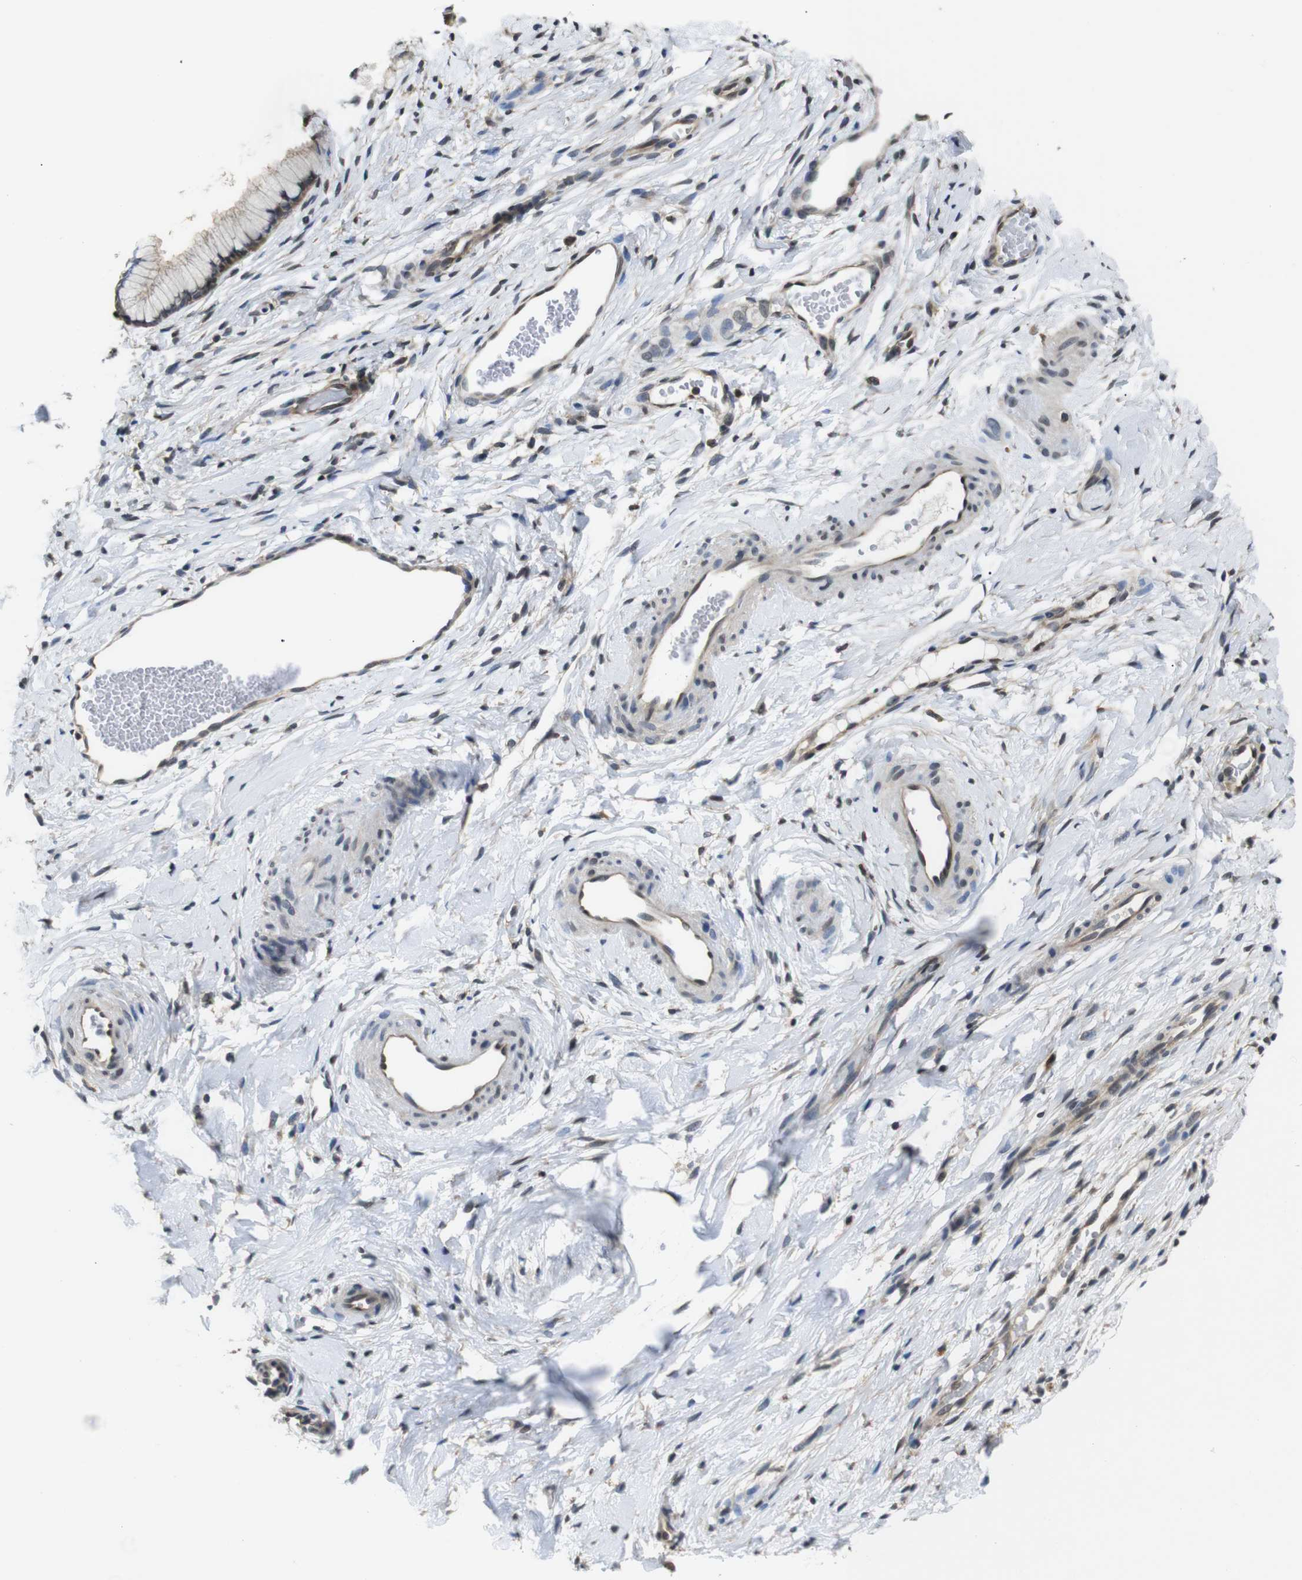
{"staining": {"intensity": "weak", "quantity": "25%-75%", "location": "cytoplasmic/membranous"}, "tissue": "cervix", "cell_type": "Glandular cells", "image_type": "normal", "snomed": [{"axis": "morphology", "description": "Normal tissue, NOS"}, {"axis": "topography", "description": "Cervix"}], "caption": "Immunohistochemistry of unremarkable human cervix demonstrates low levels of weak cytoplasmic/membranous expression in about 25%-75% of glandular cells.", "gene": "UBXN1", "patient": {"sex": "female", "age": 65}}